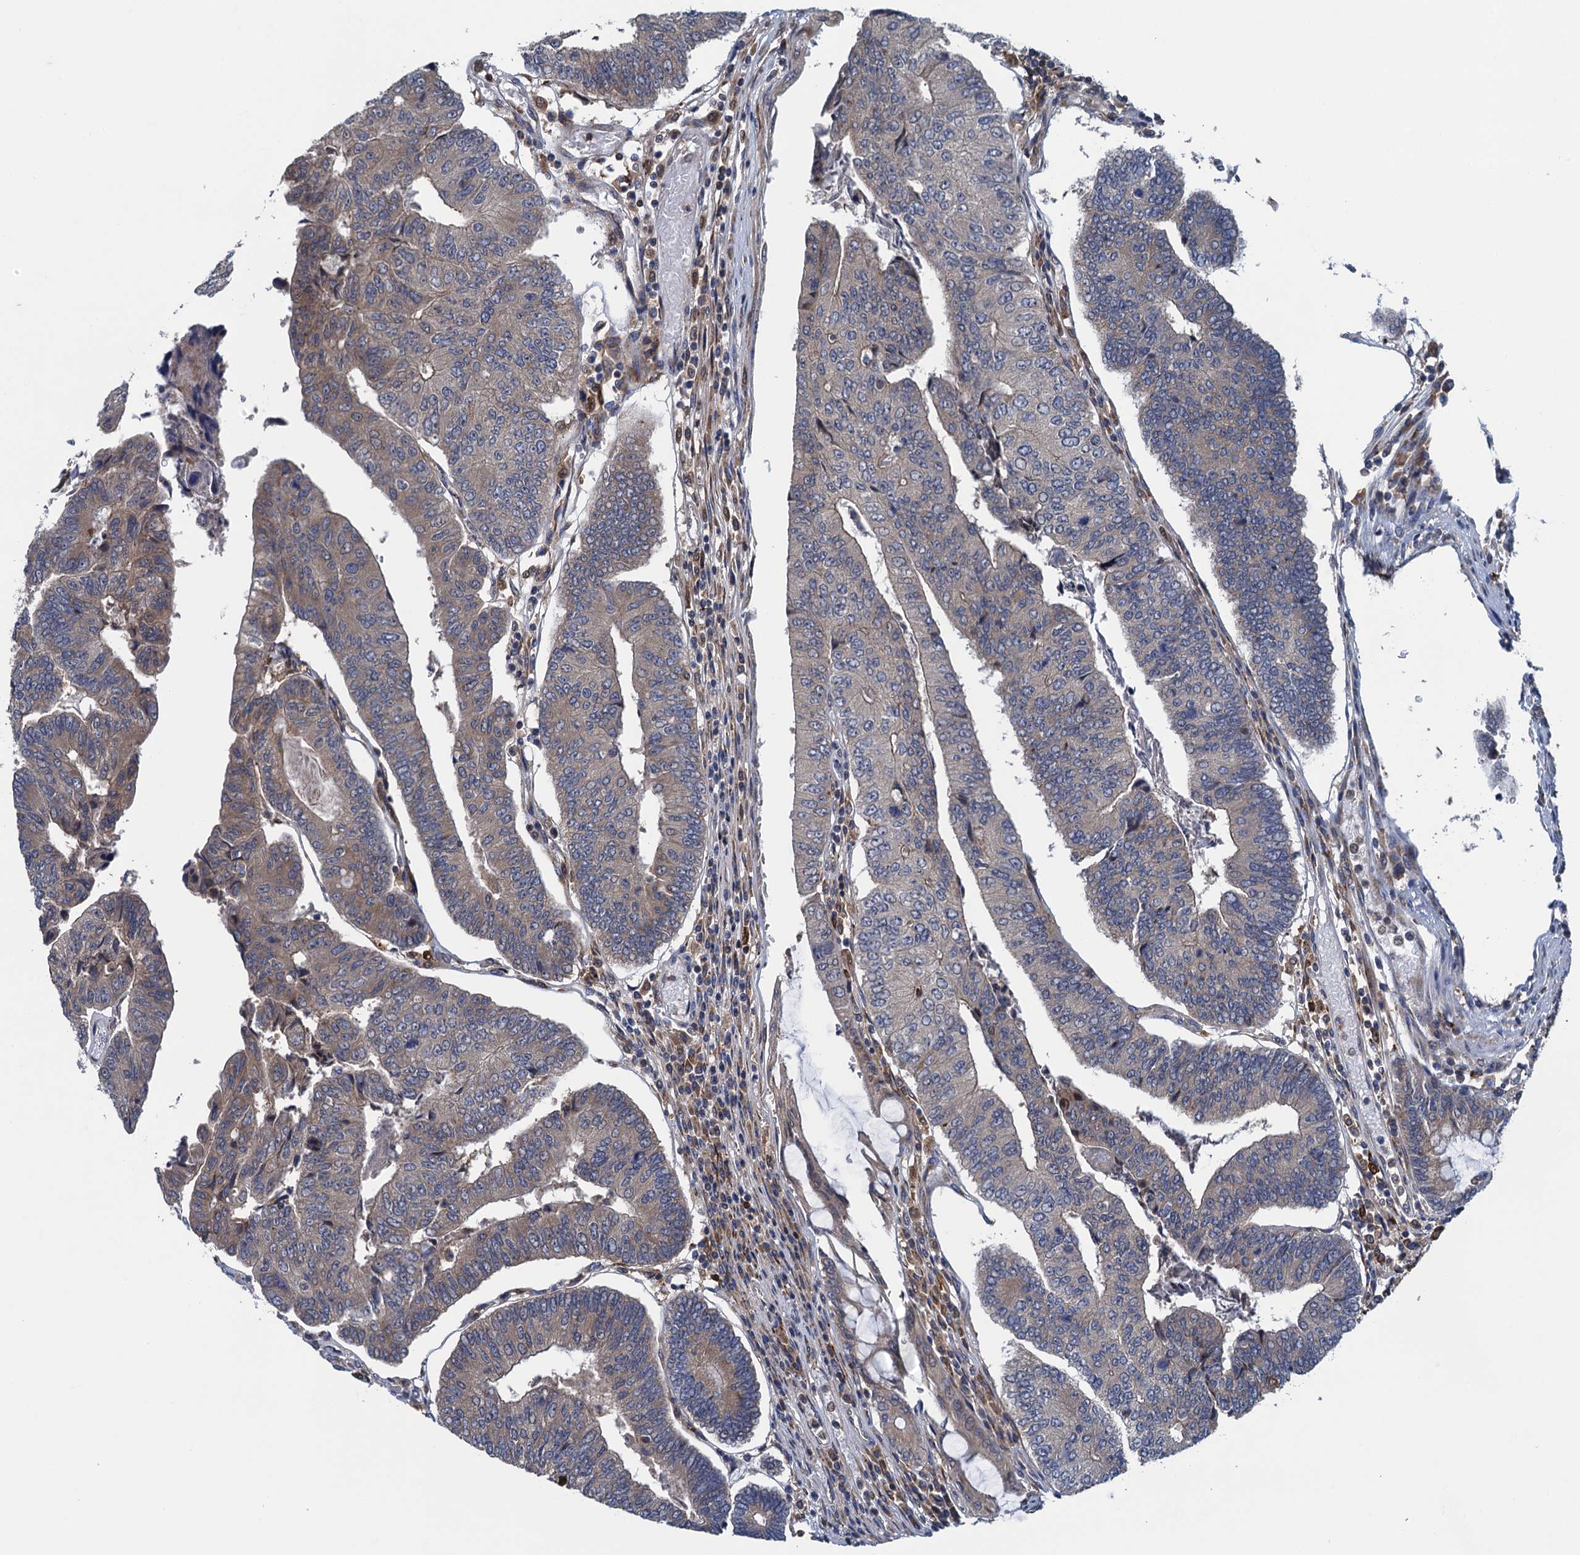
{"staining": {"intensity": "weak", "quantity": "<25%", "location": "cytoplasmic/membranous"}, "tissue": "colorectal cancer", "cell_type": "Tumor cells", "image_type": "cancer", "snomed": [{"axis": "morphology", "description": "Adenocarcinoma, NOS"}, {"axis": "topography", "description": "Colon"}], "caption": "Immunohistochemistry (IHC) of colorectal cancer (adenocarcinoma) demonstrates no staining in tumor cells. (DAB immunohistochemistry (IHC) visualized using brightfield microscopy, high magnification).", "gene": "CNTN5", "patient": {"sex": "female", "age": 67}}